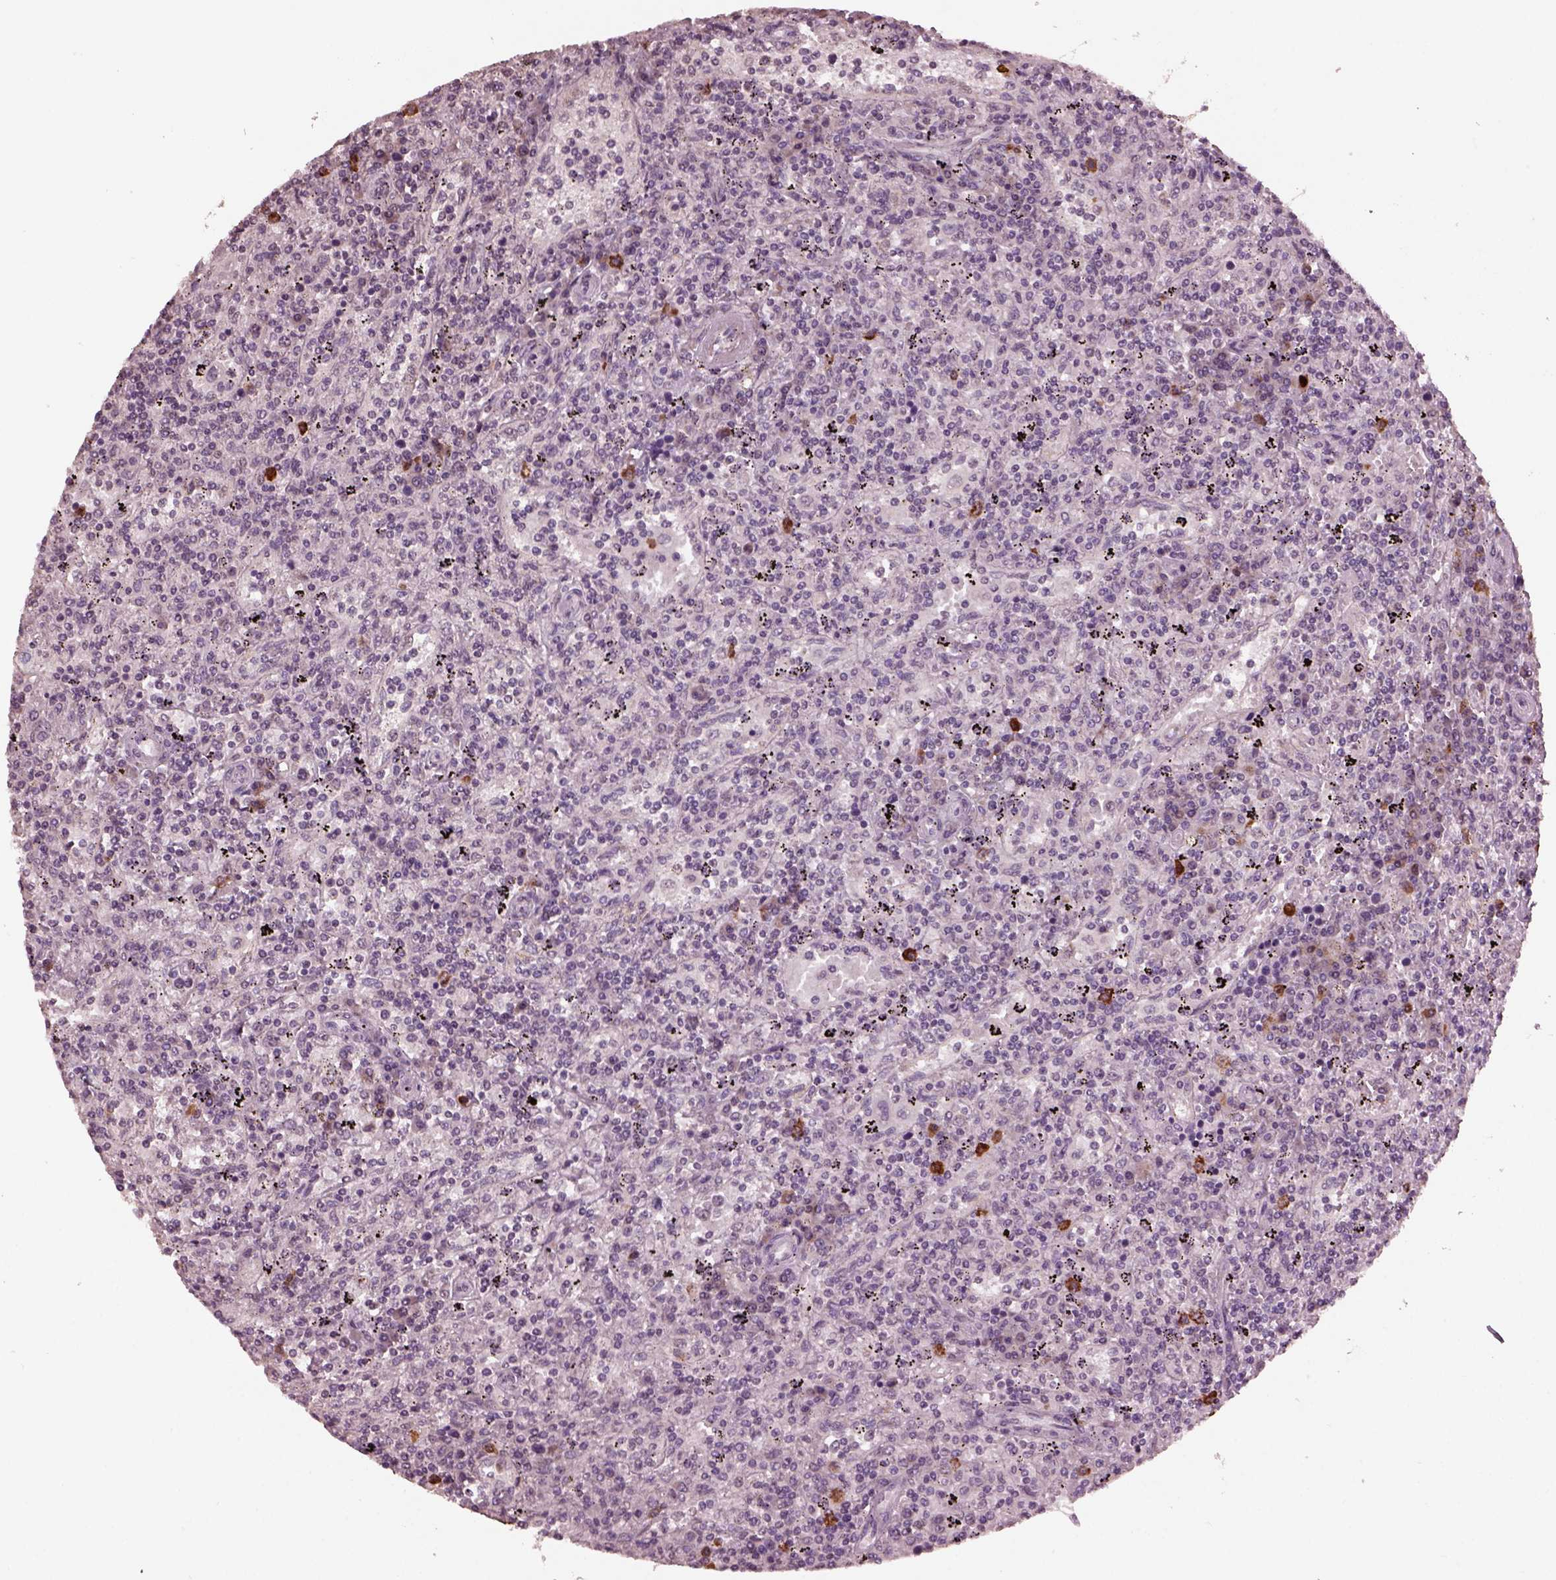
{"staining": {"intensity": "negative", "quantity": "none", "location": "none"}, "tissue": "lymphoma", "cell_type": "Tumor cells", "image_type": "cancer", "snomed": [{"axis": "morphology", "description": "Malignant lymphoma, non-Hodgkin's type, Low grade"}, {"axis": "topography", "description": "Spleen"}], "caption": "Histopathology image shows no protein expression in tumor cells of malignant lymphoma, non-Hodgkin's type (low-grade) tissue.", "gene": "IL18RAP", "patient": {"sex": "male", "age": 62}}